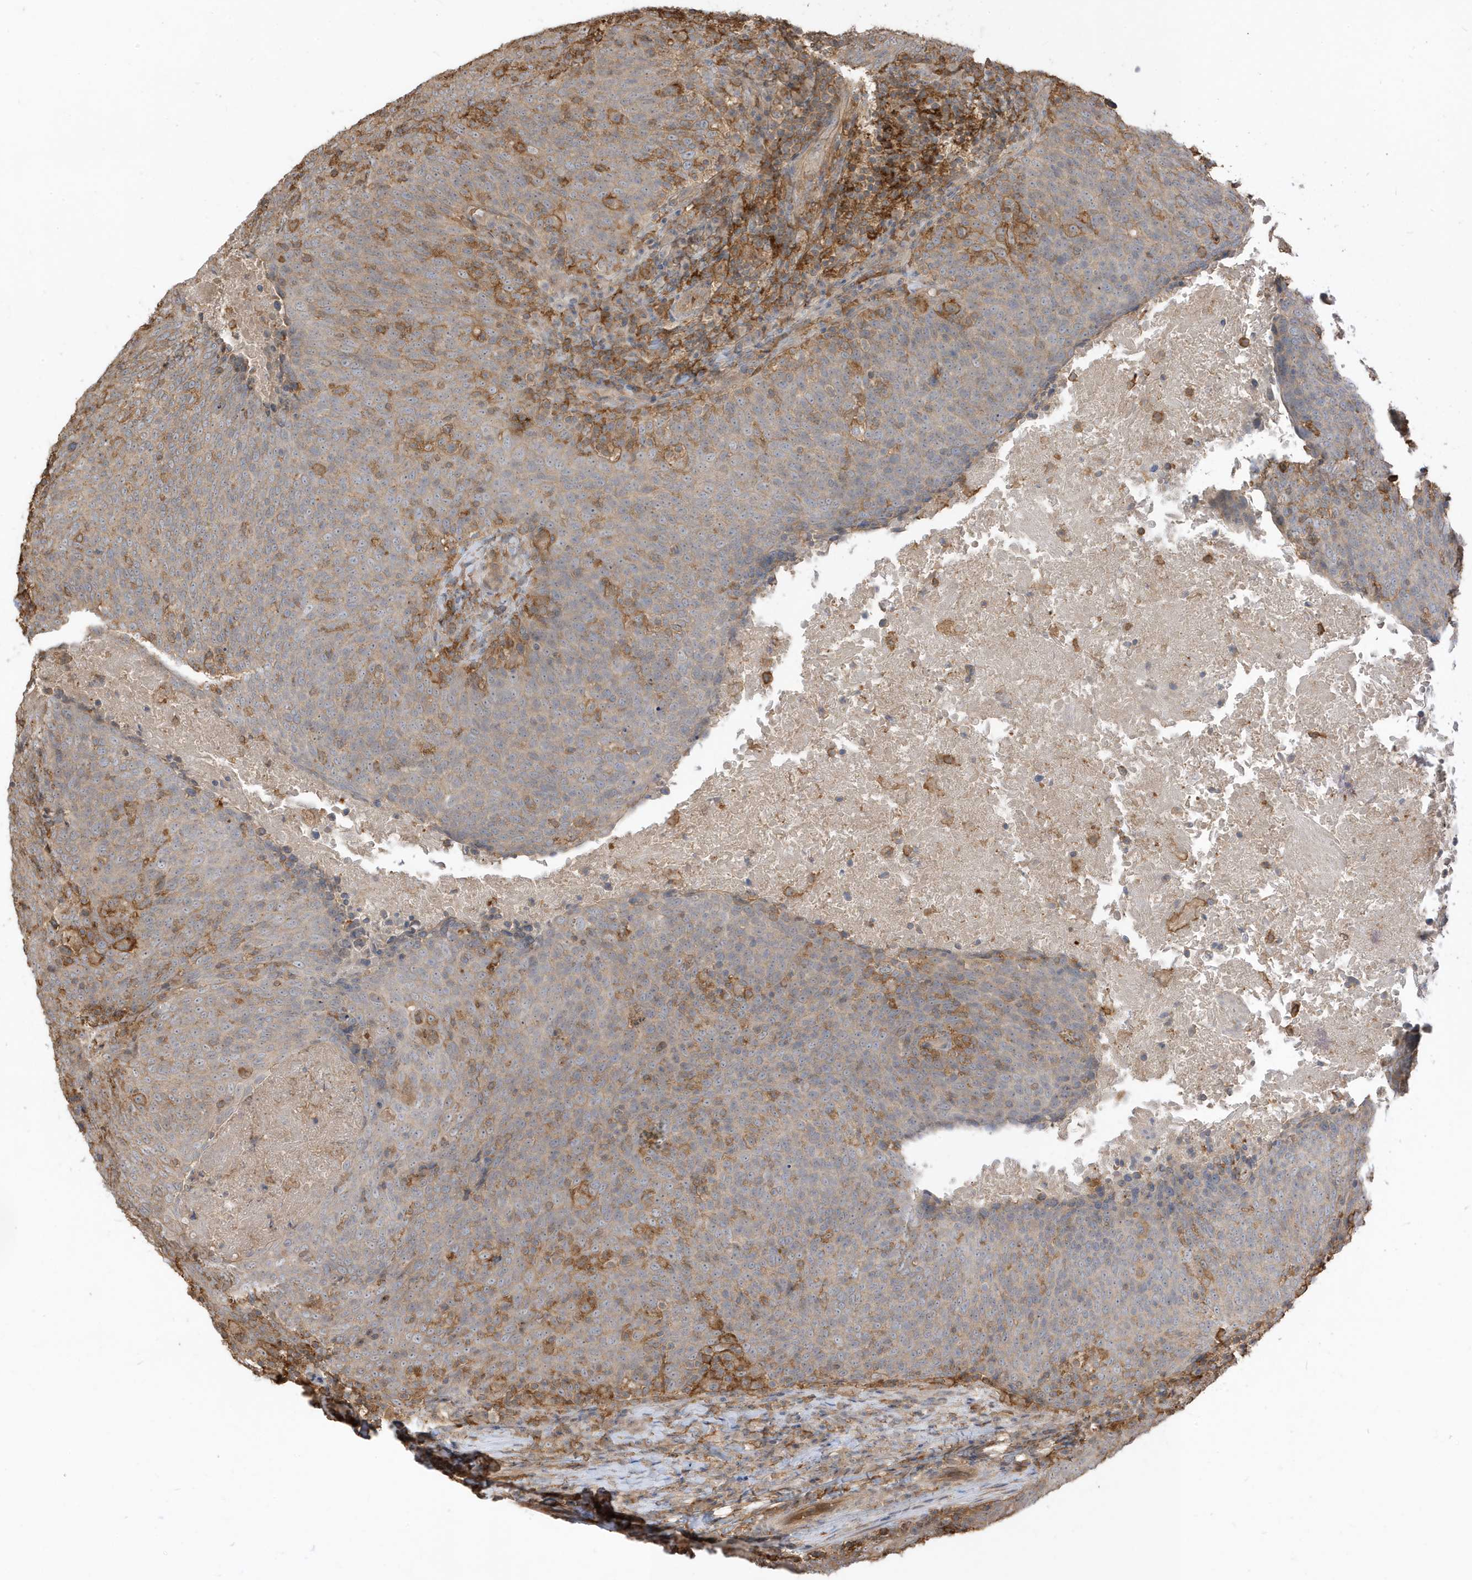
{"staining": {"intensity": "negative", "quantity": "none", "location": "none"}, "tissue": "head and neck cancer", "cell_type": "Tumor cells", "image_type": "cancer", "snomed": [{"axis": "morphology", "description": "Squamous cell carcinoma, NOS"}, {"axis": "morphology", "description": "Squamous cell carcinoma, metastatic, NOS"}, {"axis": "topography", "description": "Lymph node"}, {"axis": "topography", "description": "Head-Neck"}], "caption": "Tumor cells show no significant staining in squamous cell carcinoma (head and neck).", "gene": "ZBTB8A", "patient": {"sex": "male", "age": 62}}